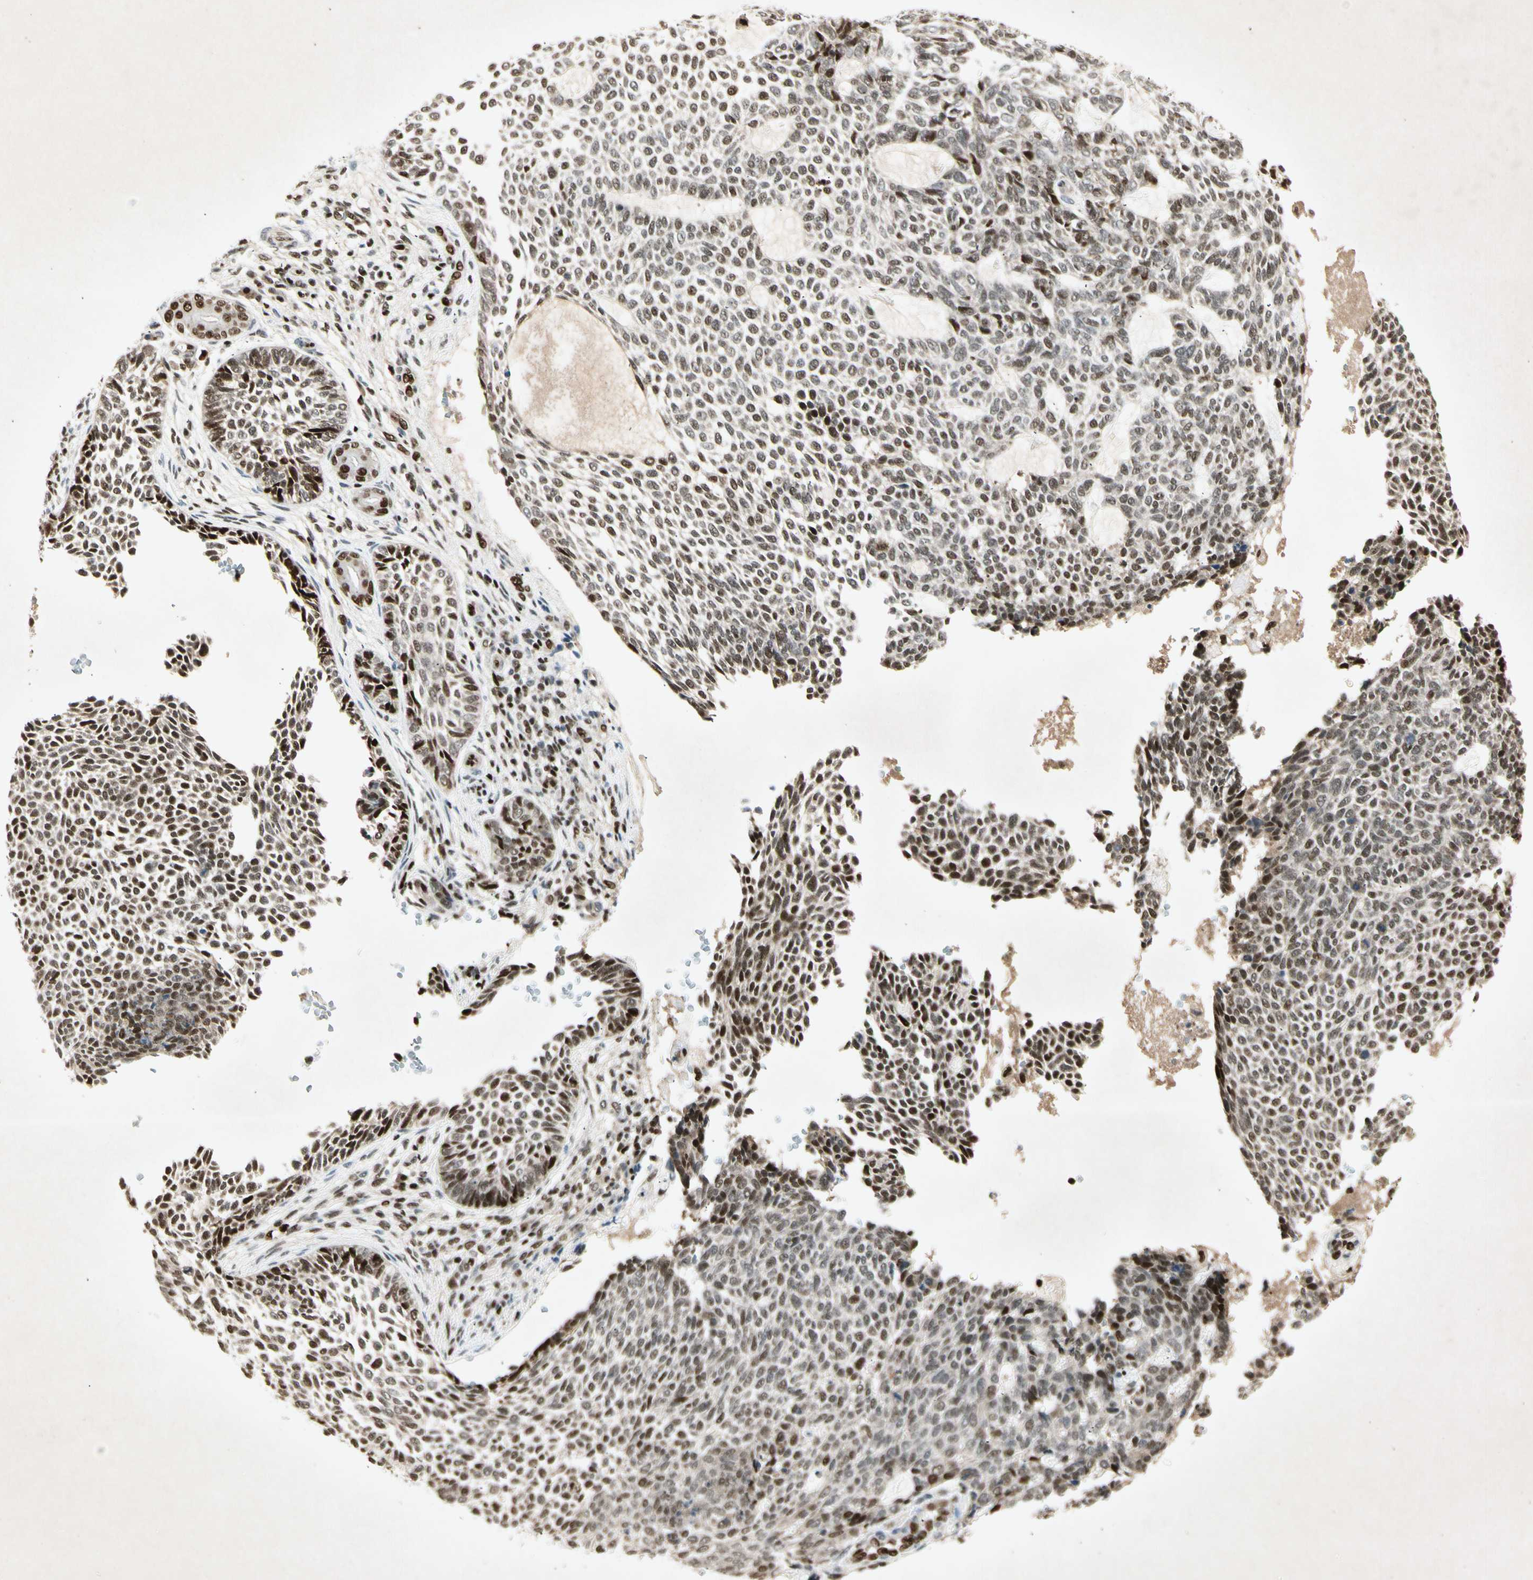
{"staining": {"intensity": "strong", "quantity": ">75%", "location": "nuclear"}, "tissue": "skin cancer", "cell_type": "Tumor cells", "image_type": "cancer", "snomed": [{"axis": "morphology", "description": "Basal cell carcinoma"}, {"axis": "topography", "description": "Skin"}], "caption": "Tumor cells exhibit strong nuclear staining in about >75% of cells in basal cell carcinoma (skin).", "gene": "RNF43", "patient": {"sex": "male", "age": 87}}